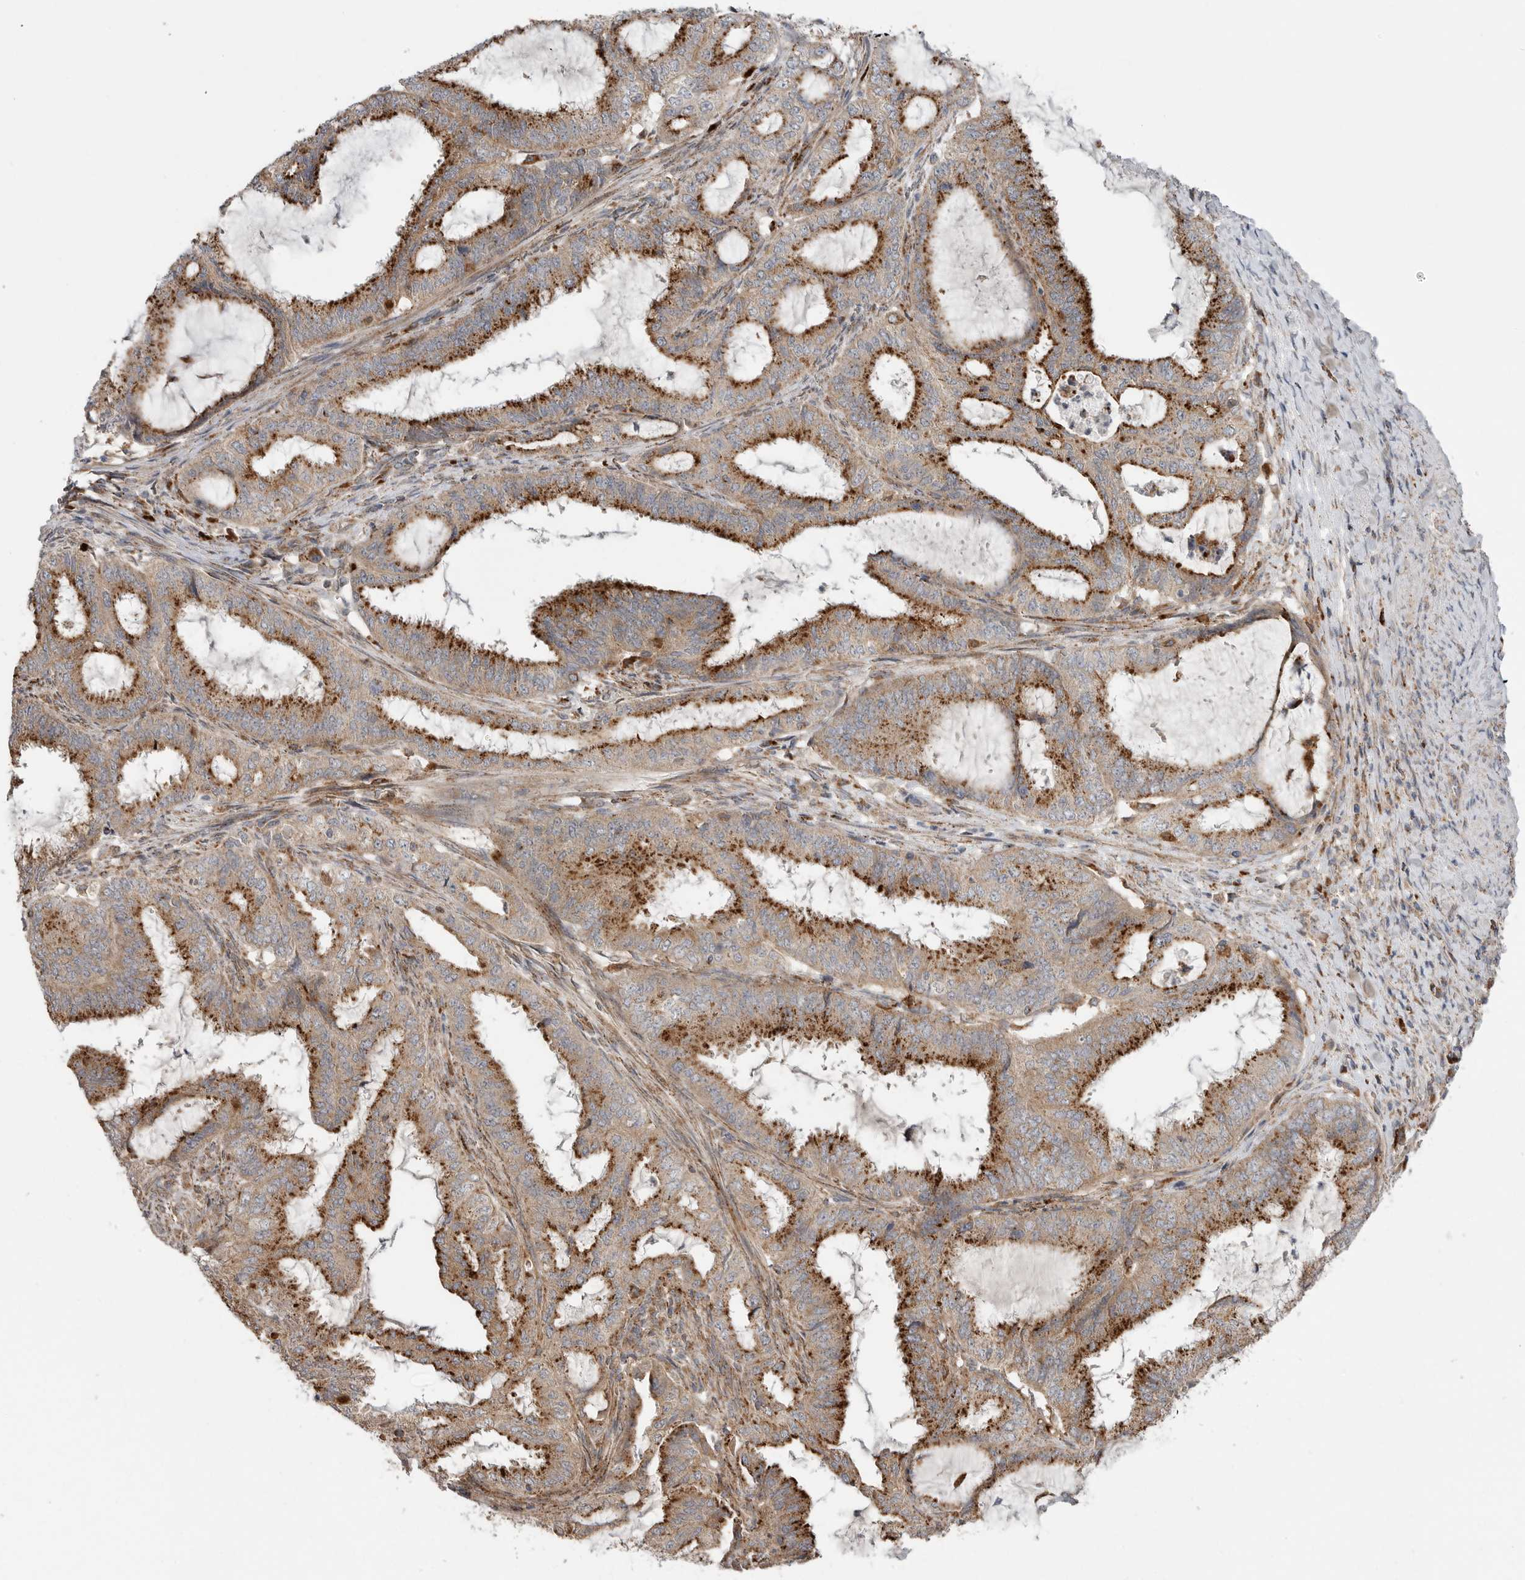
{"staining": {"intensity": "strong", "quantity": ">75%", "location": "cytoplasmic/membranous"}, "tissue": "endometrial cancer", "cell_type": "Tumor cells", "image_type": "cancer", "snomed": [{"axis": "morphology", "description": "Adenocarcinoma, NOS"}, {"axis": "topography", "description": "Endometrium"}], "caption": "Protein positivity by immunohistochemistry (IHC) demonstrates strong cytoplasmic/membranous positivity in approximately >75% of tumor cells in endometrial cancer.", "gene": "GALNS", "patient": {"sex": "female", "age": 51}}